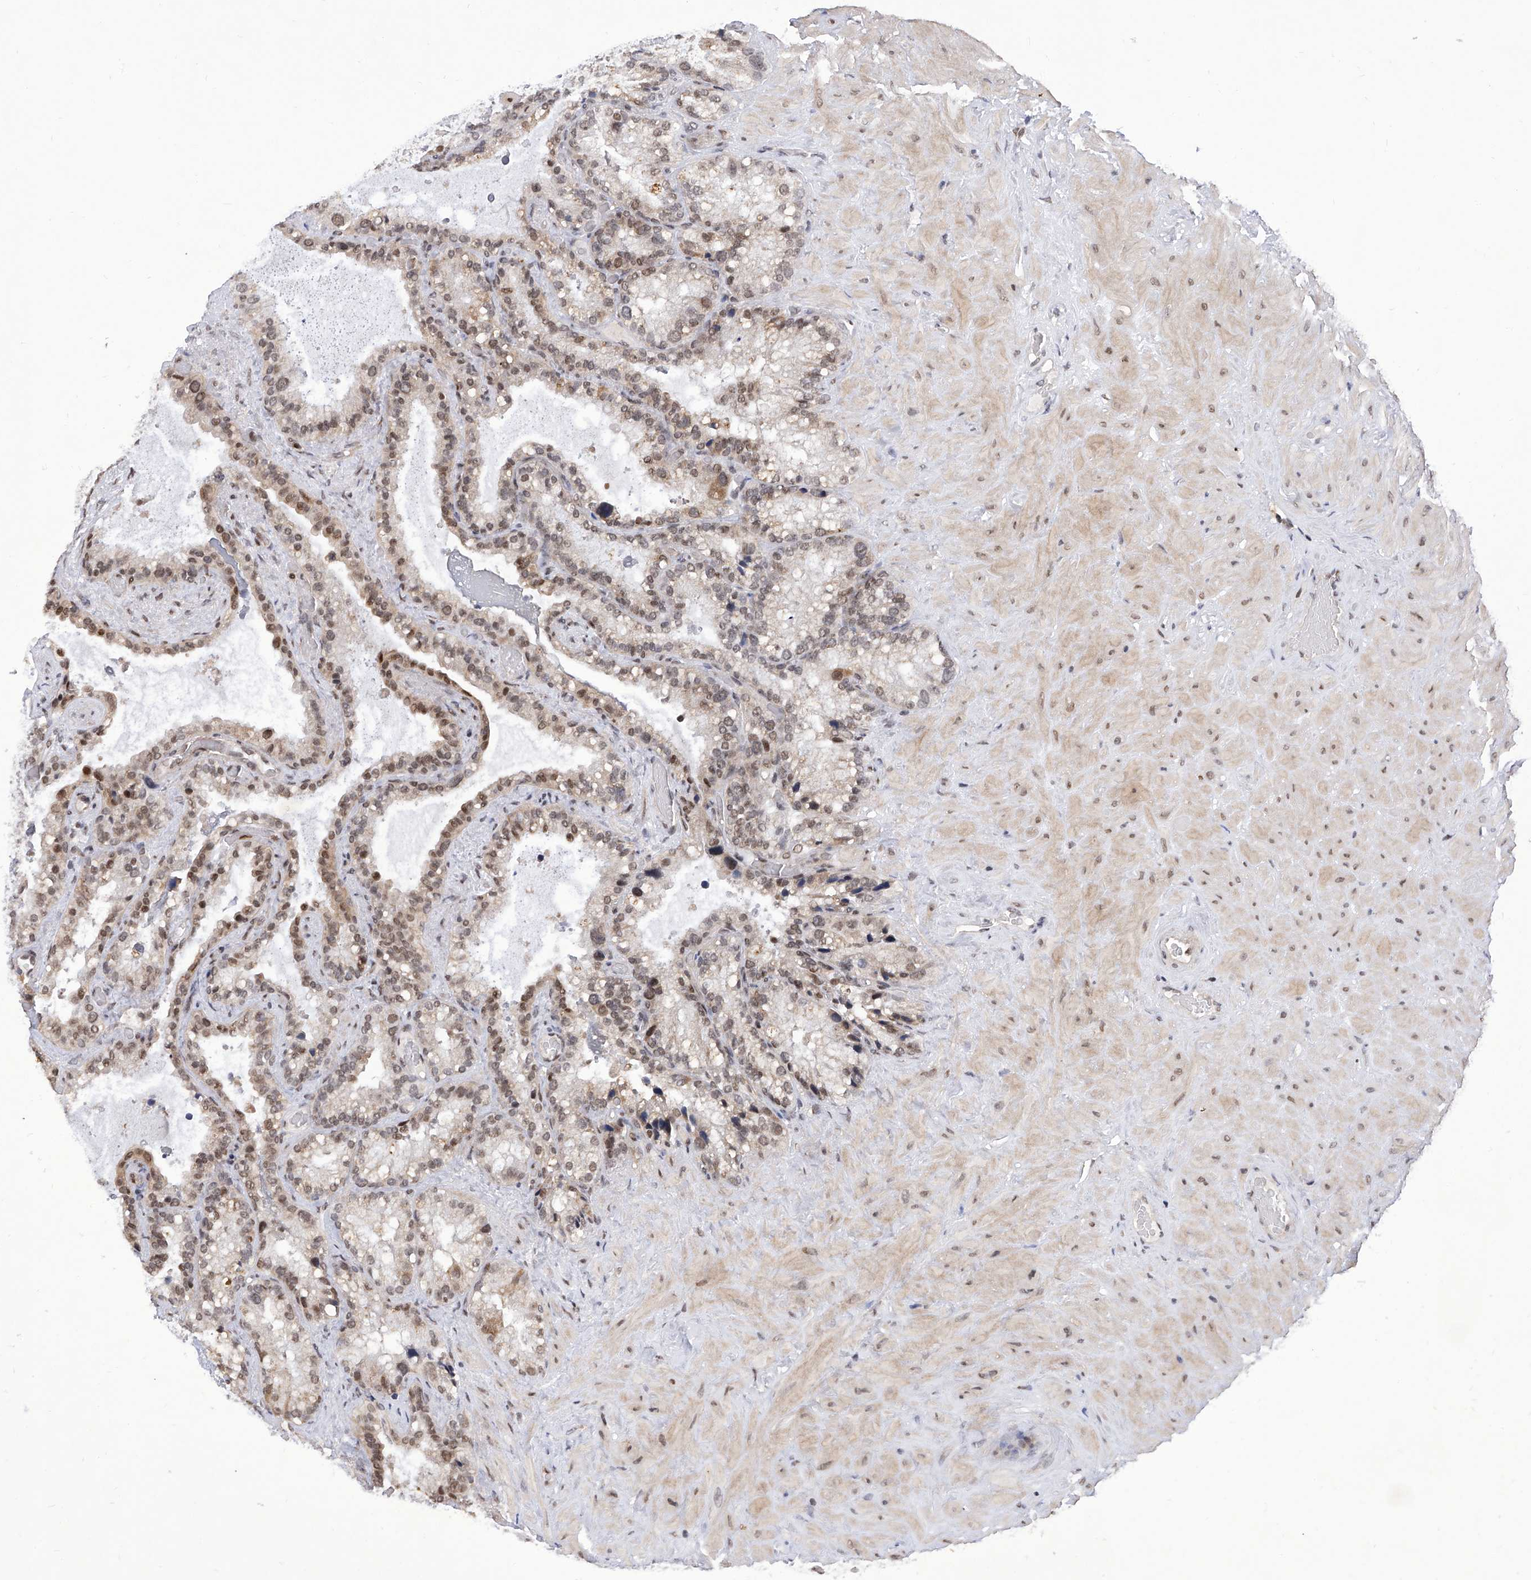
{"staining": {"intensity": "moderate", "quantity": ">75%", "location": "nuclear"}, "tissue": "seminal vesicle", "cell_type": "Glandular cells", "image_type": "normal", "snomed": [{"axis": "morphology", "description": "Normal tissue, NOS"}, {"axis": "topography", "description": "Prostate"}, {"axis": "topography", "description": "Seminal veicle"}], "caption": "IHC staining of benign seminal vesicle, which shows medium levels of moderate nuclear positivity in about >75% of glandular cells indicating moderate nuclear protein positivity. The staining was performed using DAB (brown) for protein detection and nuclei were counterstained in hematoxylin (blue).", "gene": "RAD54L", "patient": {"sex": "male", "age": 68}}